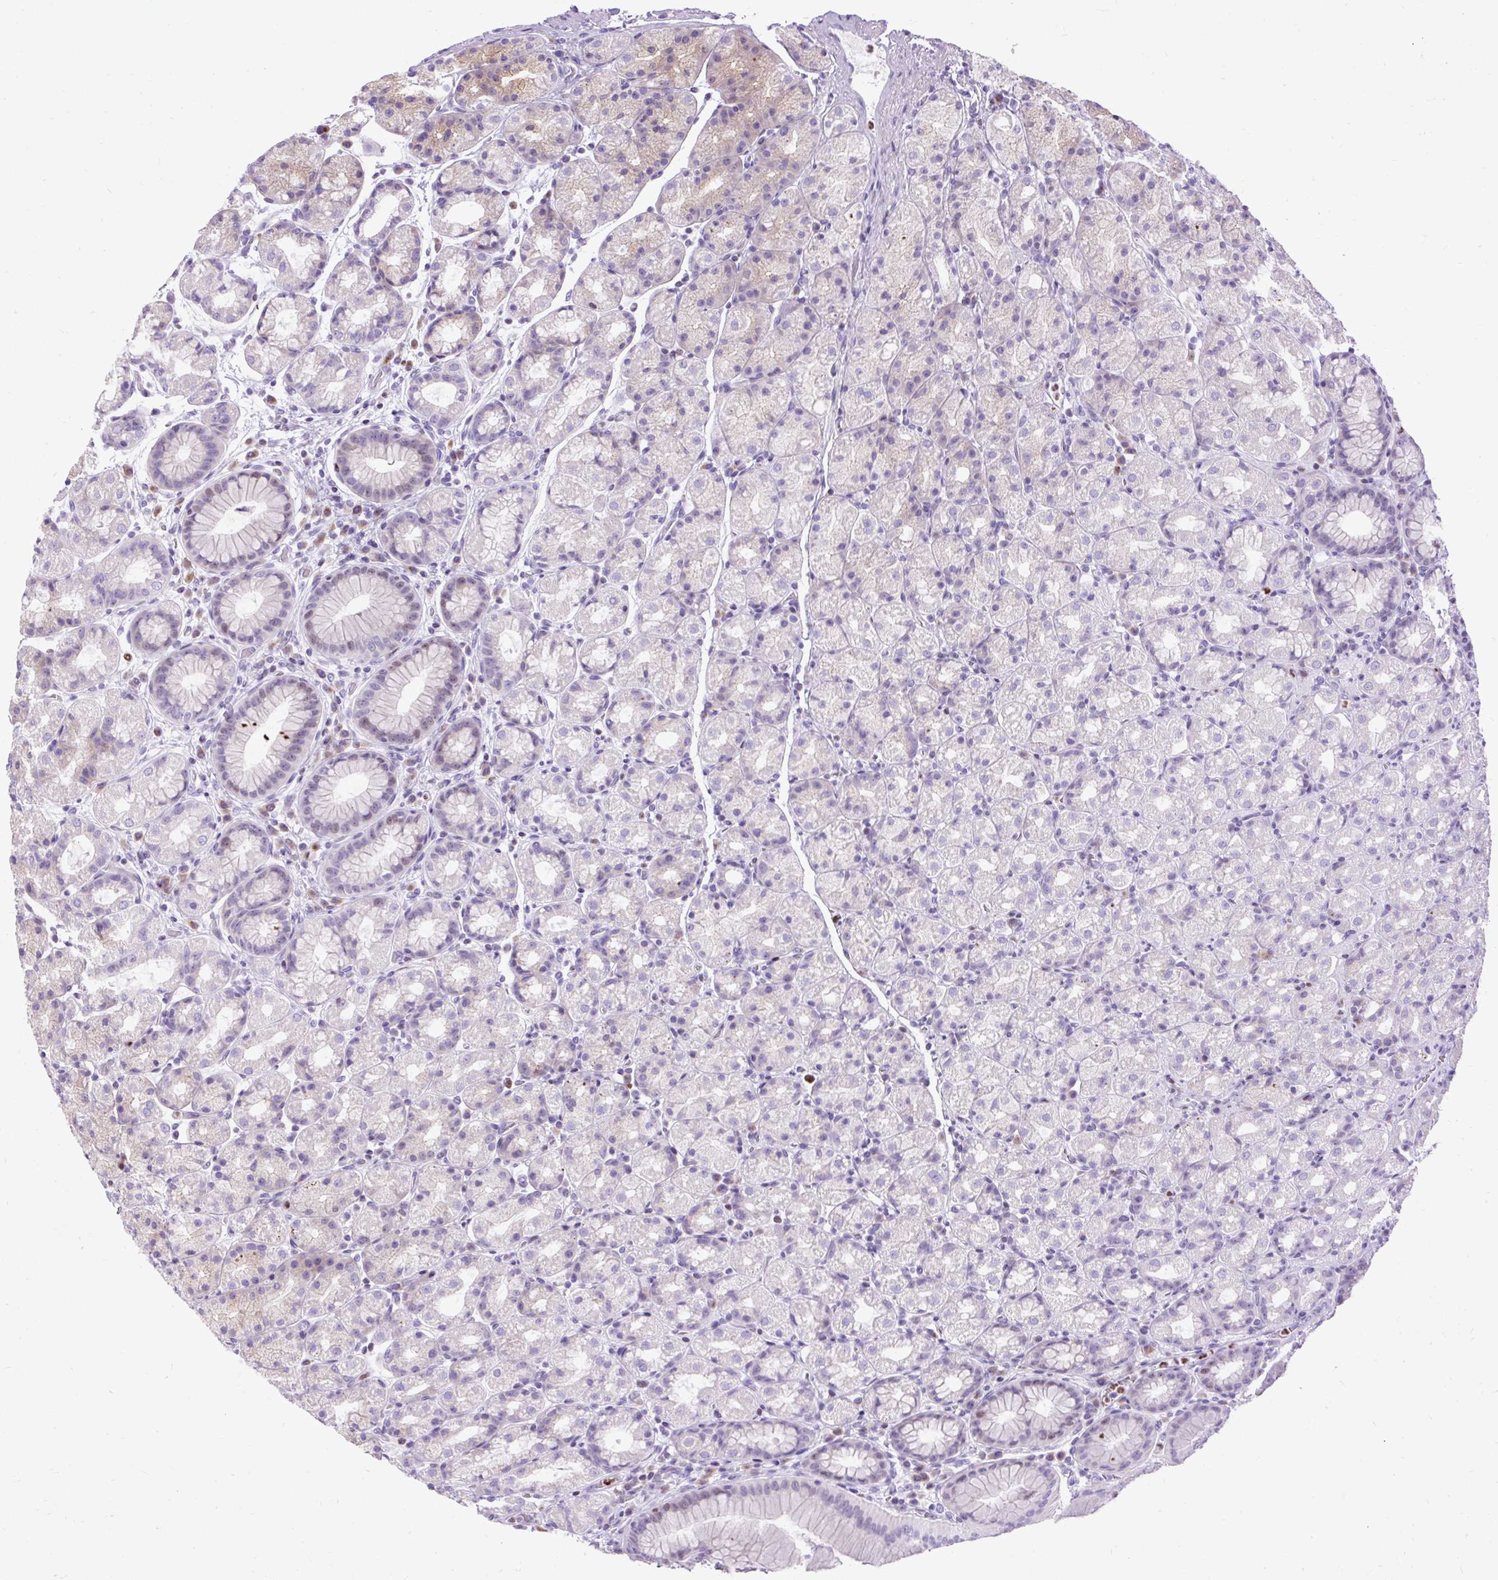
{"staining": {"intensity": "moderate", "quantity": "<25%", "location": "nuclear"}, "tissue": "stomach", "cell_type": "Glandular cells", "image_type": "normal", "snomed": [{"axis": "morphology", "description": "Normal tissue, NOS"}, {"axis": "topography", "description": "Stomach, upper"}, {"axis": "topography", "description": "Stomach"}], "caption": "A brown stain labels moderate nuclear expression of a protein in glandular cells of unremarkable human stomach. (DAB IHC with brightfield microscopy, high magnification).", "gene": "SPC24", "patient": {"sex": "male", "age": 68}}